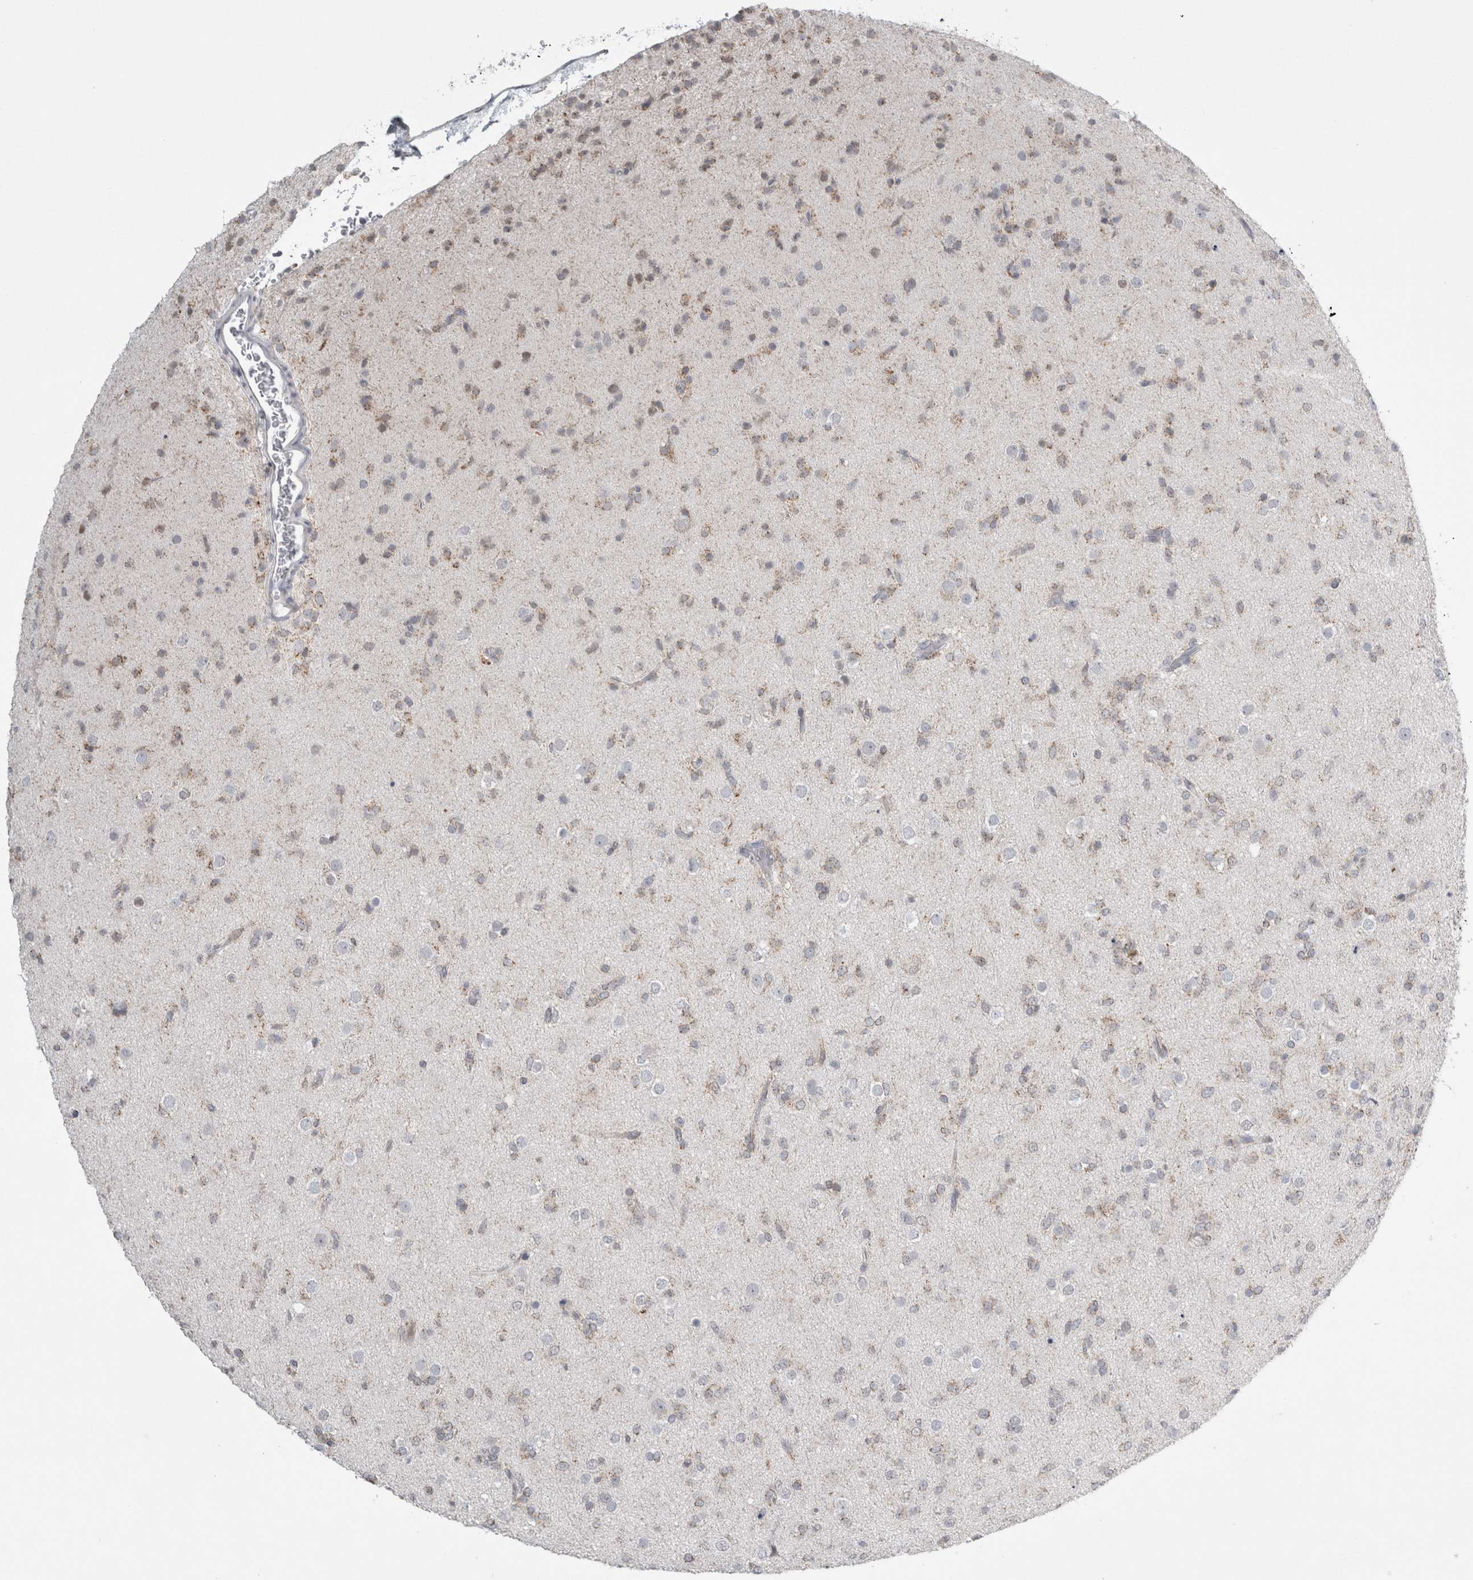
{"staining": {"intensity": "weak", "quantity": "25%-75%", "location": "cytoplasmic/membranous"}, "tissue": "glioma", "cell_type": "Tumor cells", "image_type": "cancer", "snomed": [{"axis": "morphology", "description": "Glioma, malignant, Low grade"}, {"axis": "topography", "description": "Brain"}], "caption": "An immunohistochemistry micrograph of neoplastic tissue is shown. Protein staining in brown labels weak cytoplasmic/membranous positivity in glioma within tumor cells.", "gene": "PLIN1", "patient": {"sex": "male", "age": 65}}